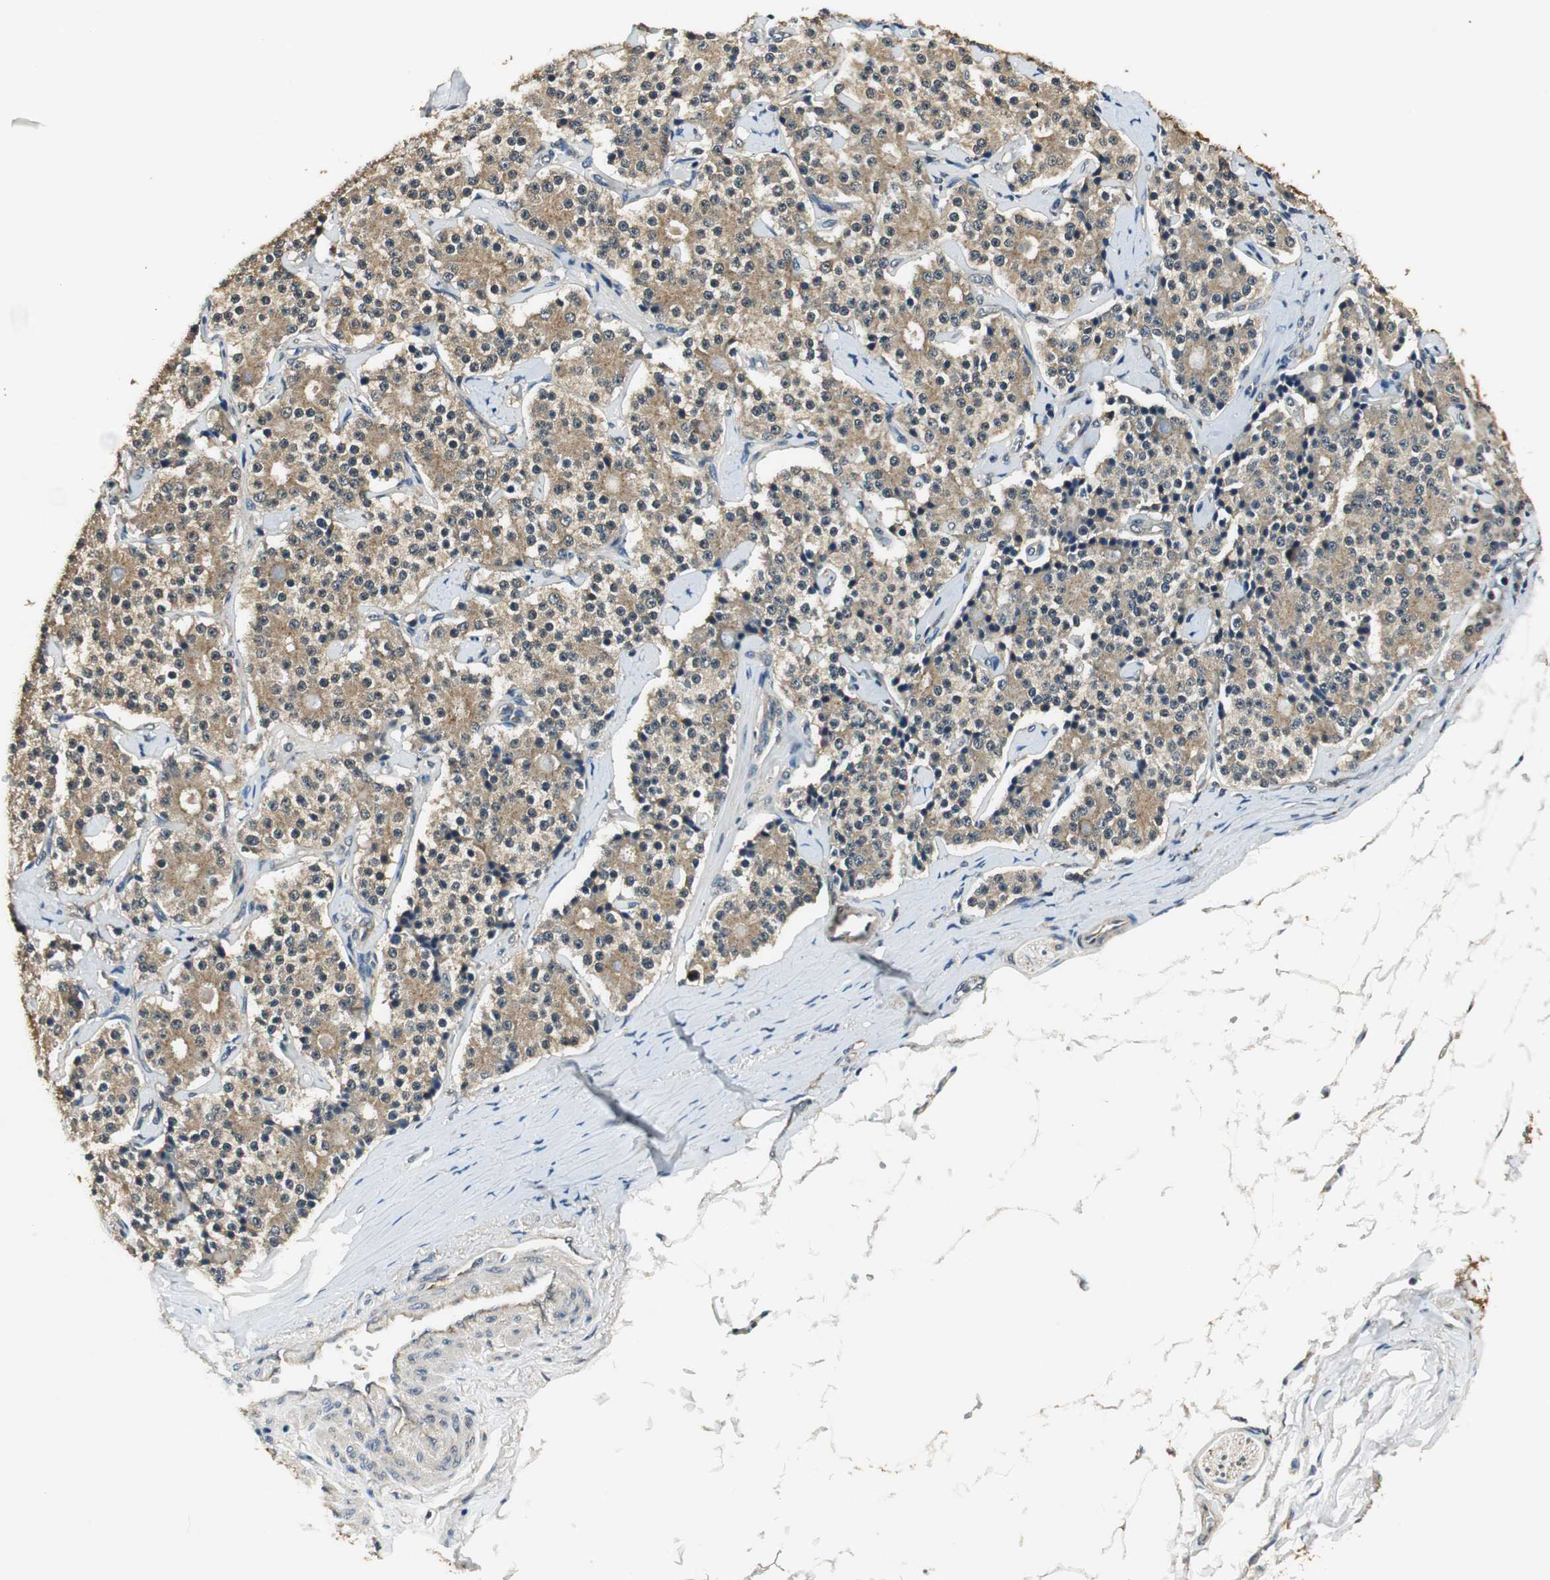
{"staining": {"intensity": "weak", "quantity": ">75%", "location": "cytoplasmic/membranous"}, "tissue": "carcinoid", "cell_type": "Tumor cells", "image_type": "cancer", "snomed": [{"axis": "morphology", "description": "Carcinoid, malignant, NOS"}, {"axis": "topography", "description": "Colon"}], "caption": "A low amount of weak cytoplasmic/membranous positivity is appreciated in about >75% of tumor cells in carcinoid tissue.", "gene": "PSMB4", "patient": {"sex": "female", "age": 61}}